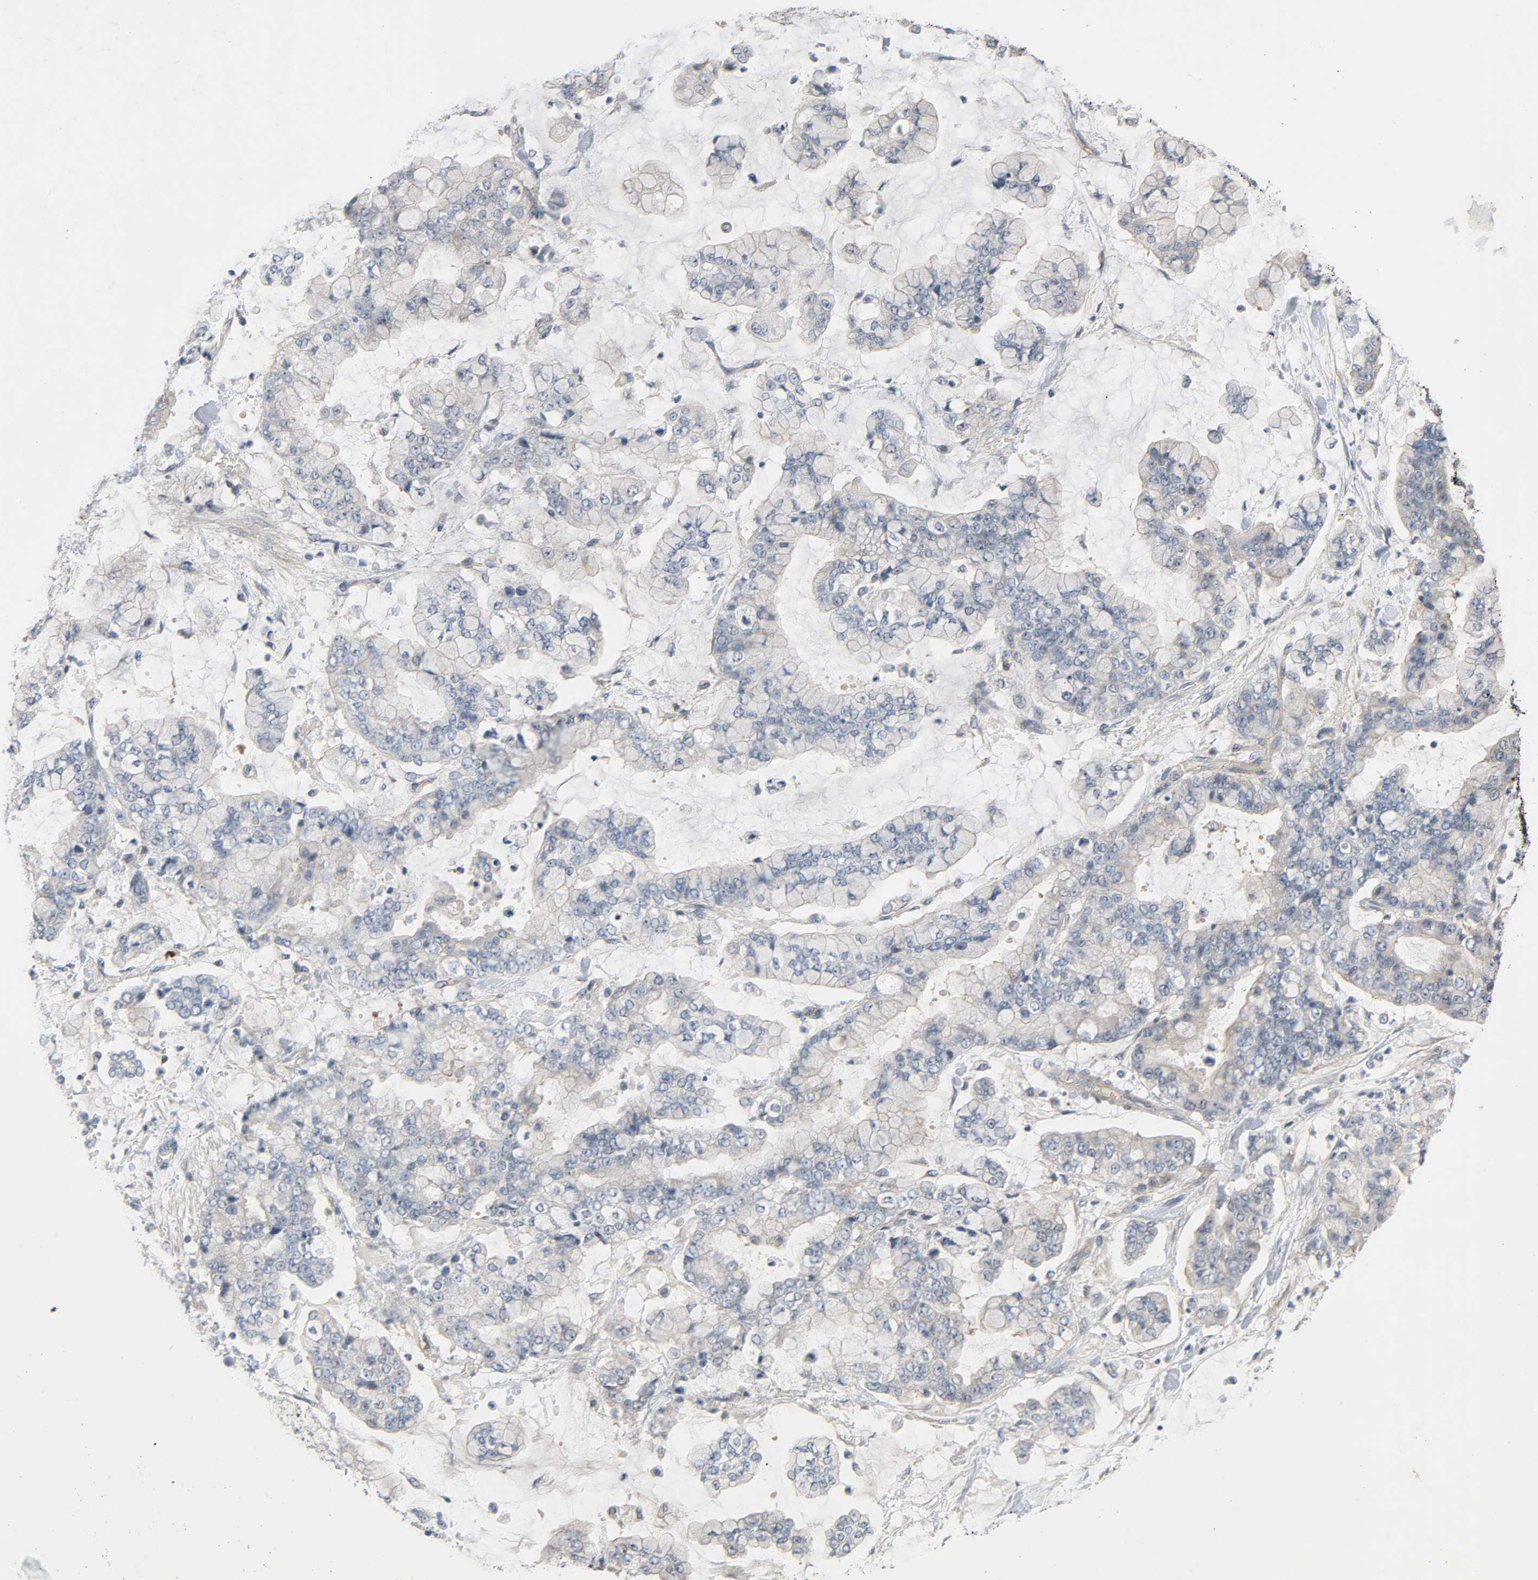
{"staining": {"intensity": "negative", "quantity": "none", "location": "none"}, "tissue": "stomach cancer", "cell_type": "Tumor cells", "image_type": "cancer", "snomed": [{"axis": "morphology", "description": "Normal tissue, NOS"}, {"axis": "morphology", "description": "Adenocarcinoma, NOS"}, {"axis": "topography", "description": "Stomach, upper"}, {"axis": "topography", "description": "Stomach"}], "caption": "Tumor cells show no significant protein positivity in stomach adenocarcinoma.", "gene": "CD4", "patient": {"sex": "male", "age": 76}}